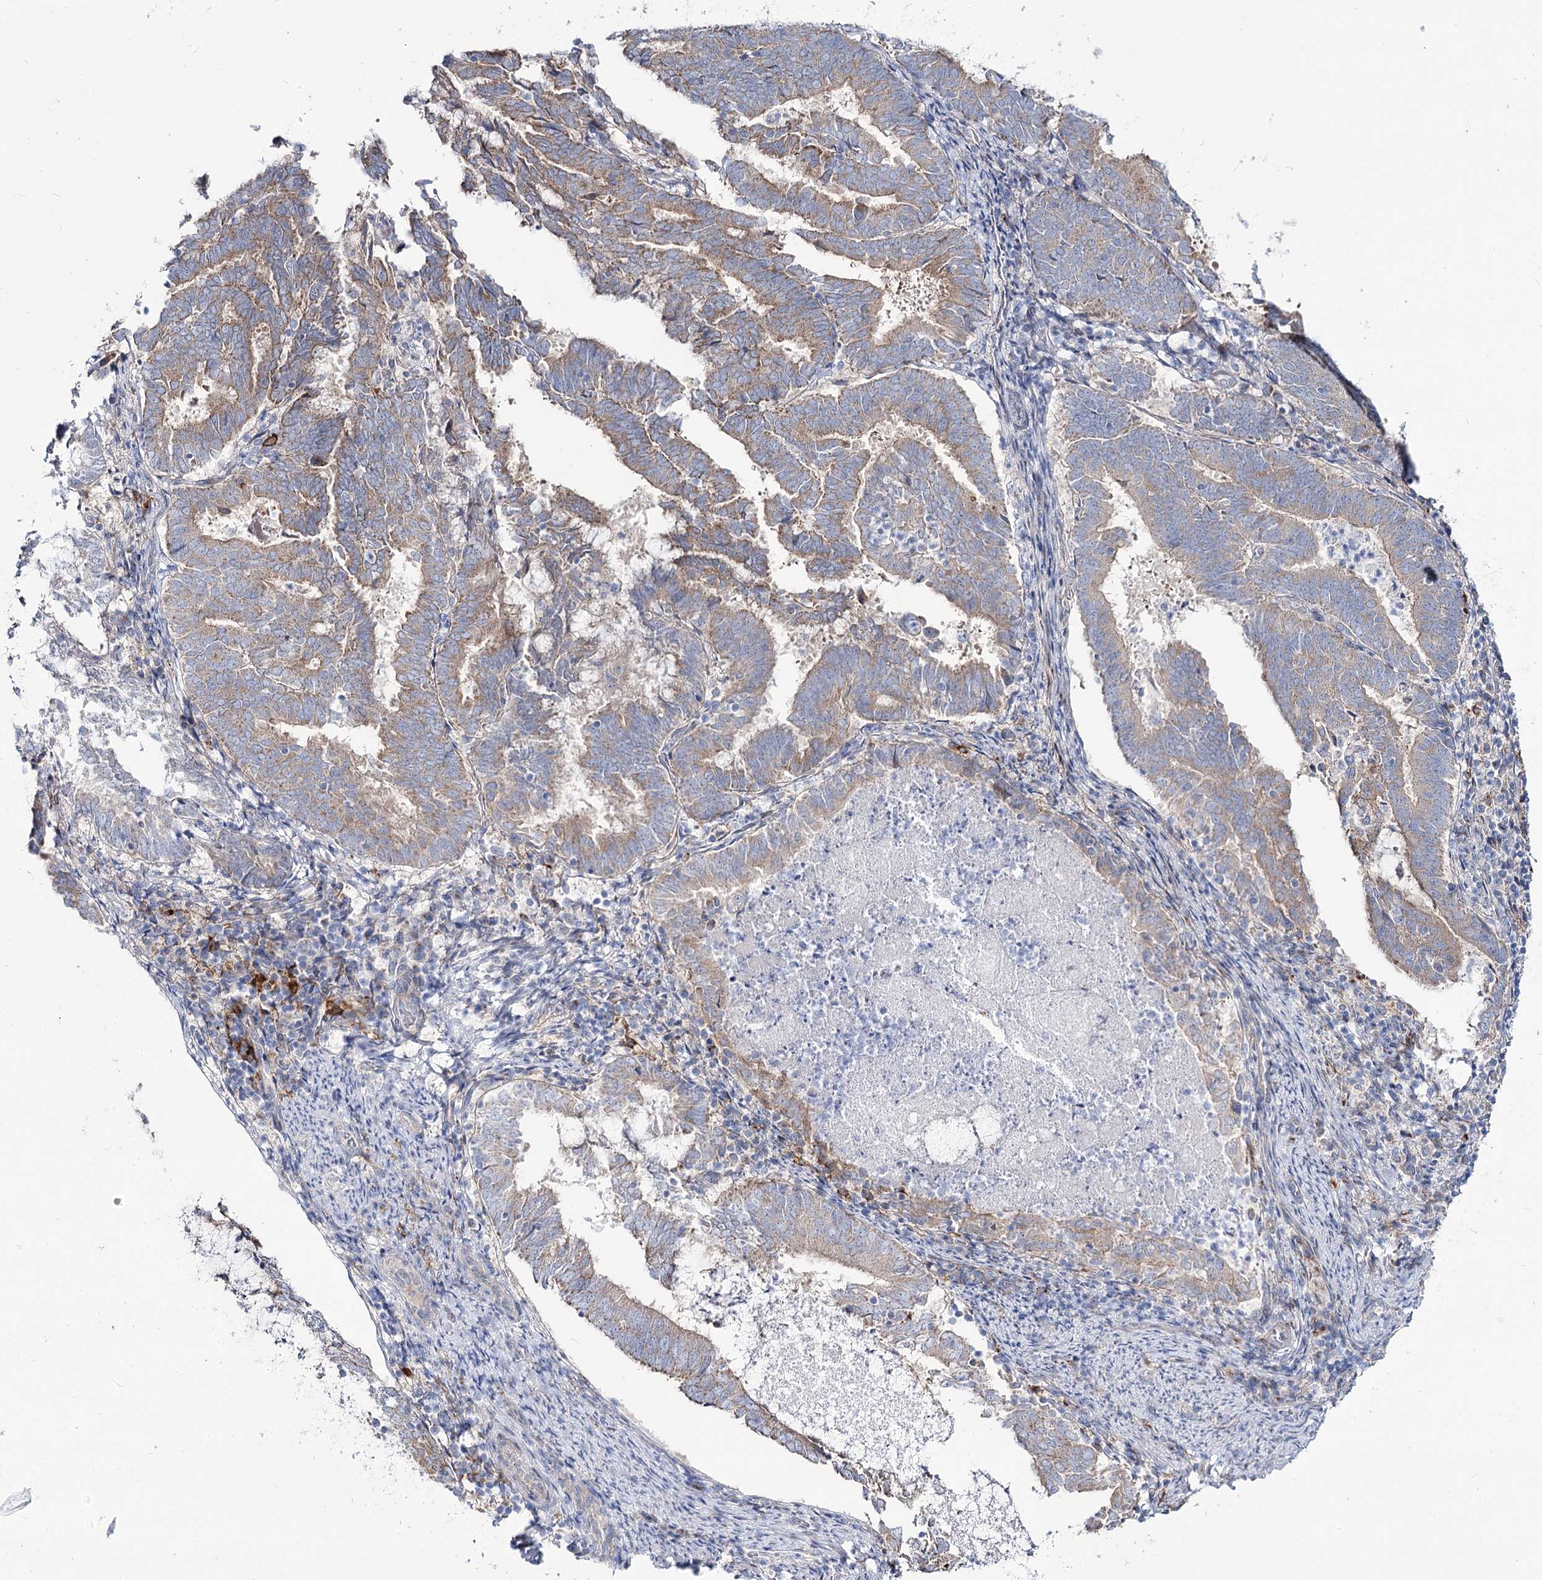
{"staining": {"intensity": "strong", "quantity": "<25%", "location": "cytoplasmic/membranous"}, "tissue": "endometrial cancer", "cell_type": "Tumor cells", "image_type": "cancer", "snomed": [{"axis": "morphology", "description": "Adenocarcinoma, NOS"}, {"axis": "topography", "description": "Endometrium"}], "caption": "Human endometrial cancer (adenocarcinoma) stained with a brown dye displays strong cytoplasmic/membranous positive positivity in approximately <25% of tumor cells.", "gene": "SUOX", "patient": {"sex": "female", "age": 80}}